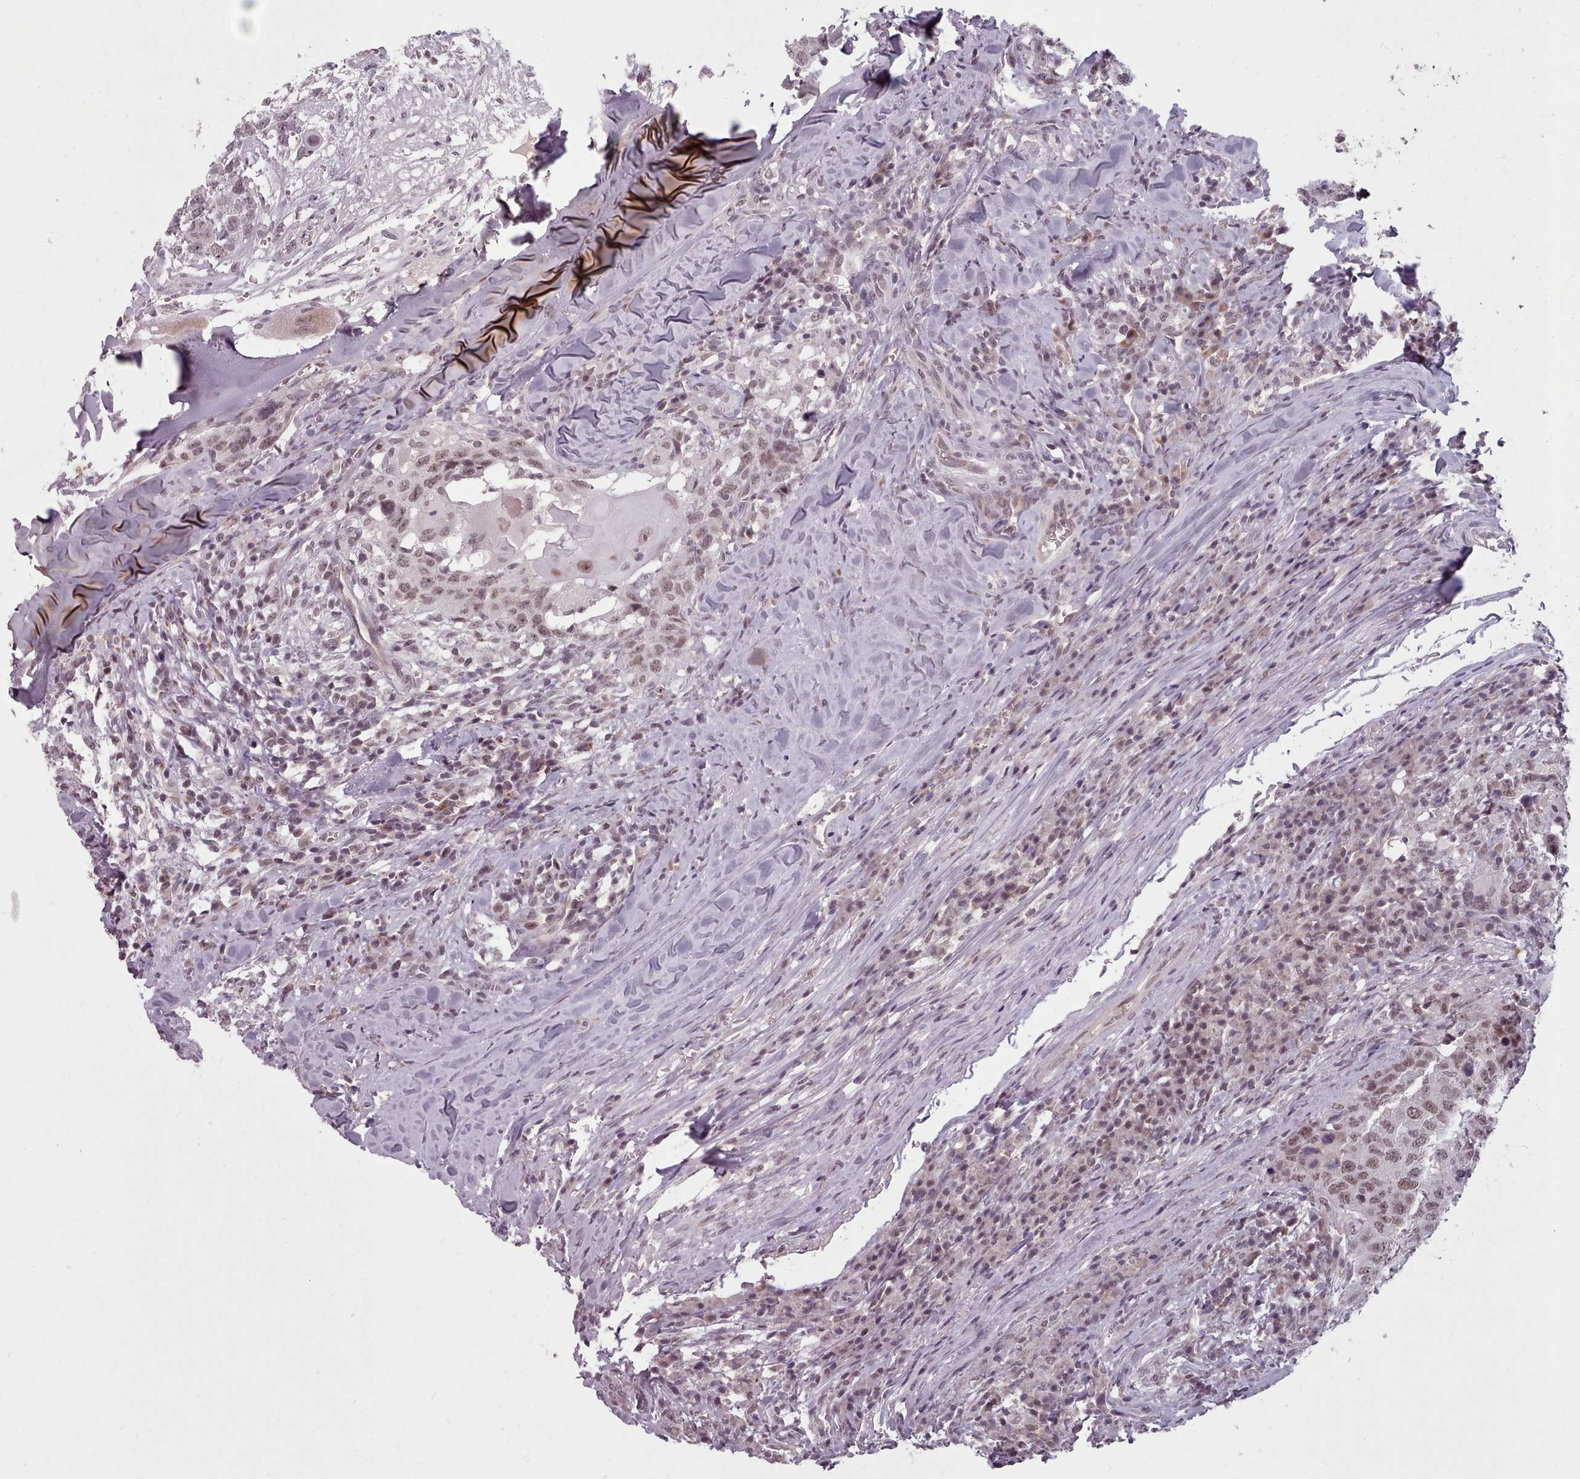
{"staining": {"intensity": "moderate", "quantity": ">75%", "location": "nuclear"}, "tissue": "head and neck cancer", "cell_type": "Tumor cells", "image_type": "cancer", "snomed": [{"axis": "morphology", "description": "Normal tissue, NOS"}, {"axis": "morphology", "description": "Squamous cell carcinoma, NOS"}, {"axis": "topography", "description": "Skeletal muscle"}, {"axis": "topography", "description": "Vascular tissue"}, {"axis": "topography", "description": "Peripheral nerve tissue"}, {"axis": "topography", "description": "Head-Neck"}], "caption": "Immunohistochemical staining of human head and neck cancer shows moderate nuclear protein staining in about >75% of tumor cells.", "gene": "SRSF9", "patient": {"sex": "male", "age": 66}}